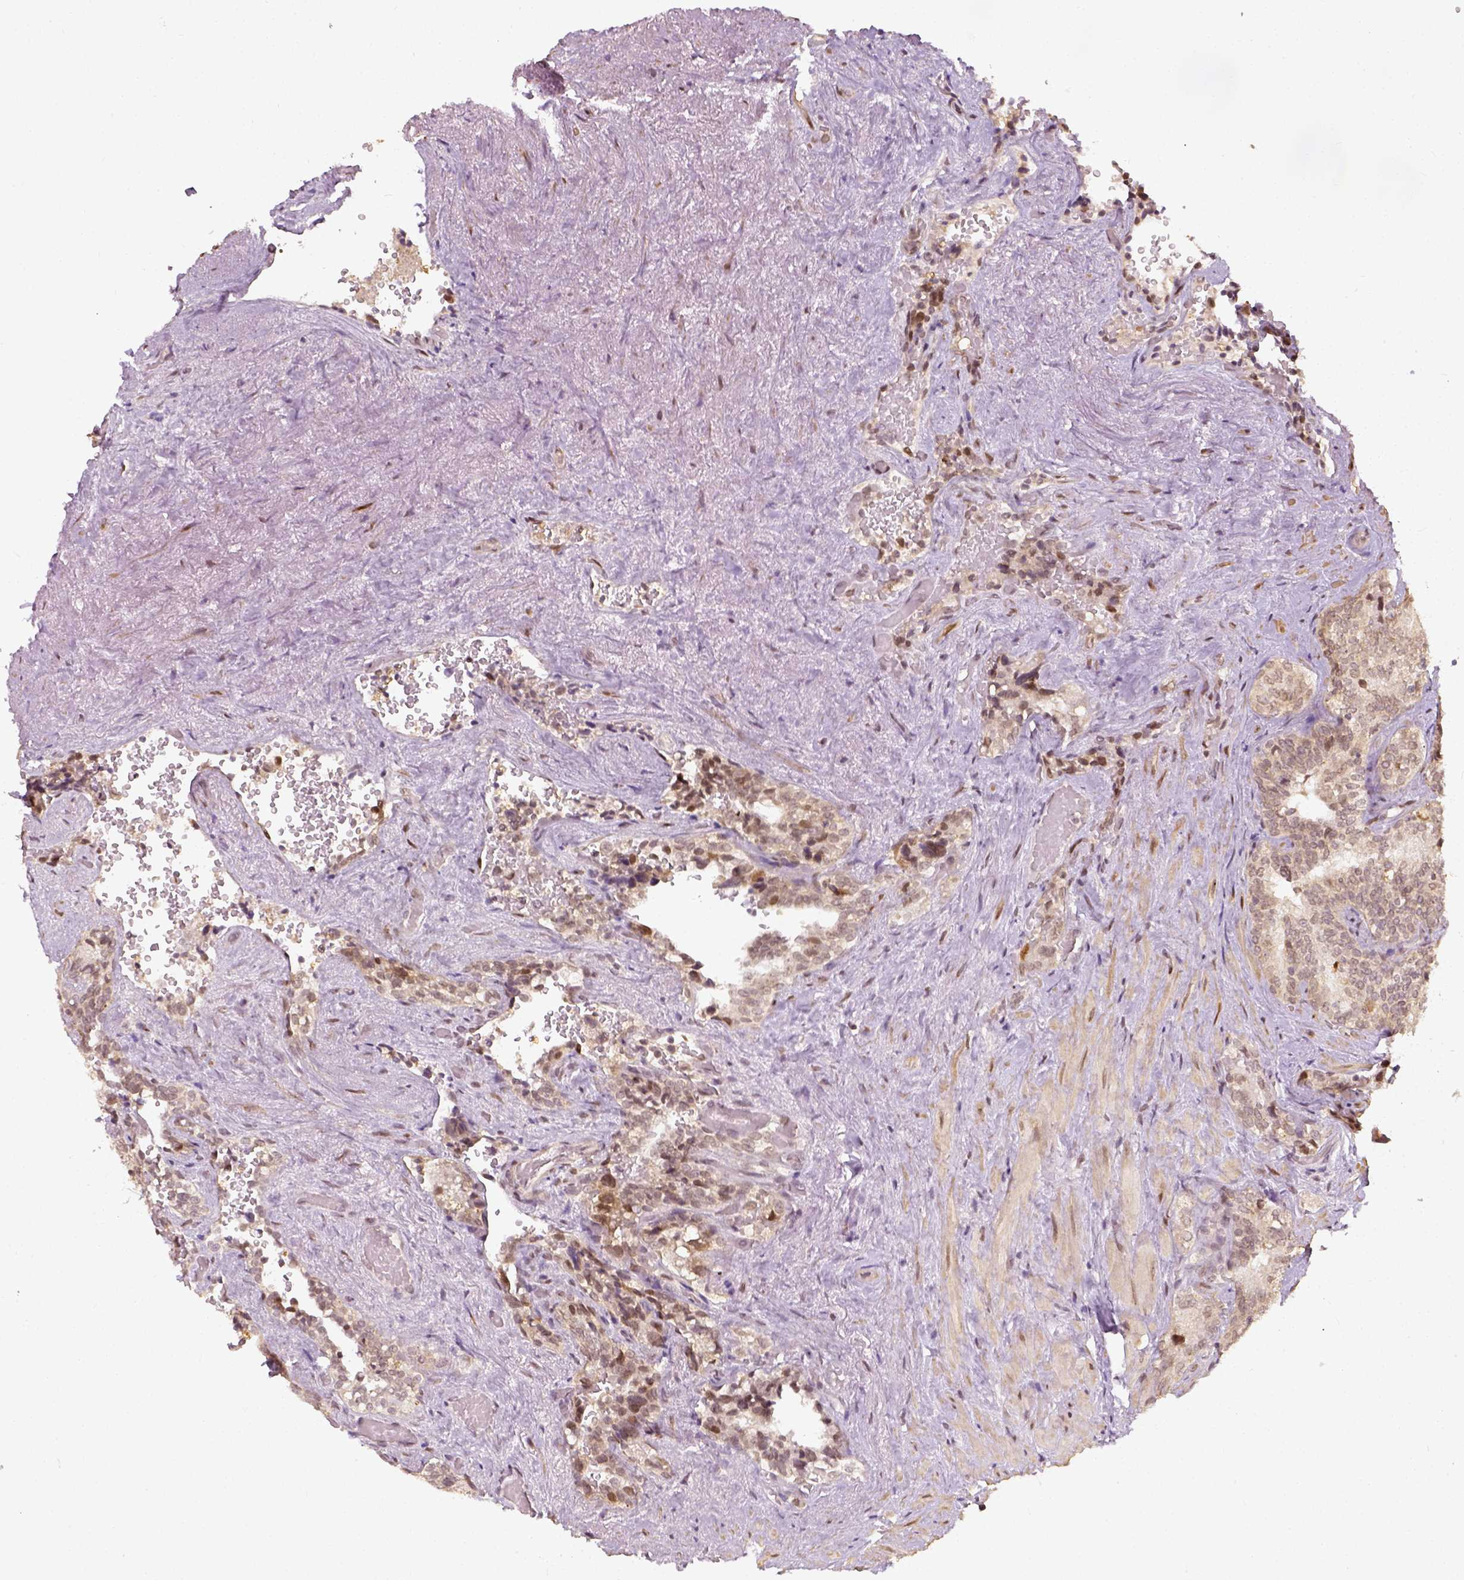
{"staining": {"intensity": "weak", "quantity": ">75%", "location": "nuclear"}, "tissue": "seminal vesicle", "cell_type": "Glandular cells", "image_type": "normal", "snomed": [{"axis": "morphology", "description": "Normal tissue, NOS"}, {"axis": "topography", "description": "Seminal veicle"}], "caption": "Immunohistochemical staining of unremarkable human seminal vesicle reveals weak nuclear protein positivity in approximately >75% of glandular cells. Ihc stains the protein in brown and the nuclei are stained blue.", "gene": "ZMAT3", "patient": {"sex": "male", "age": 69}}